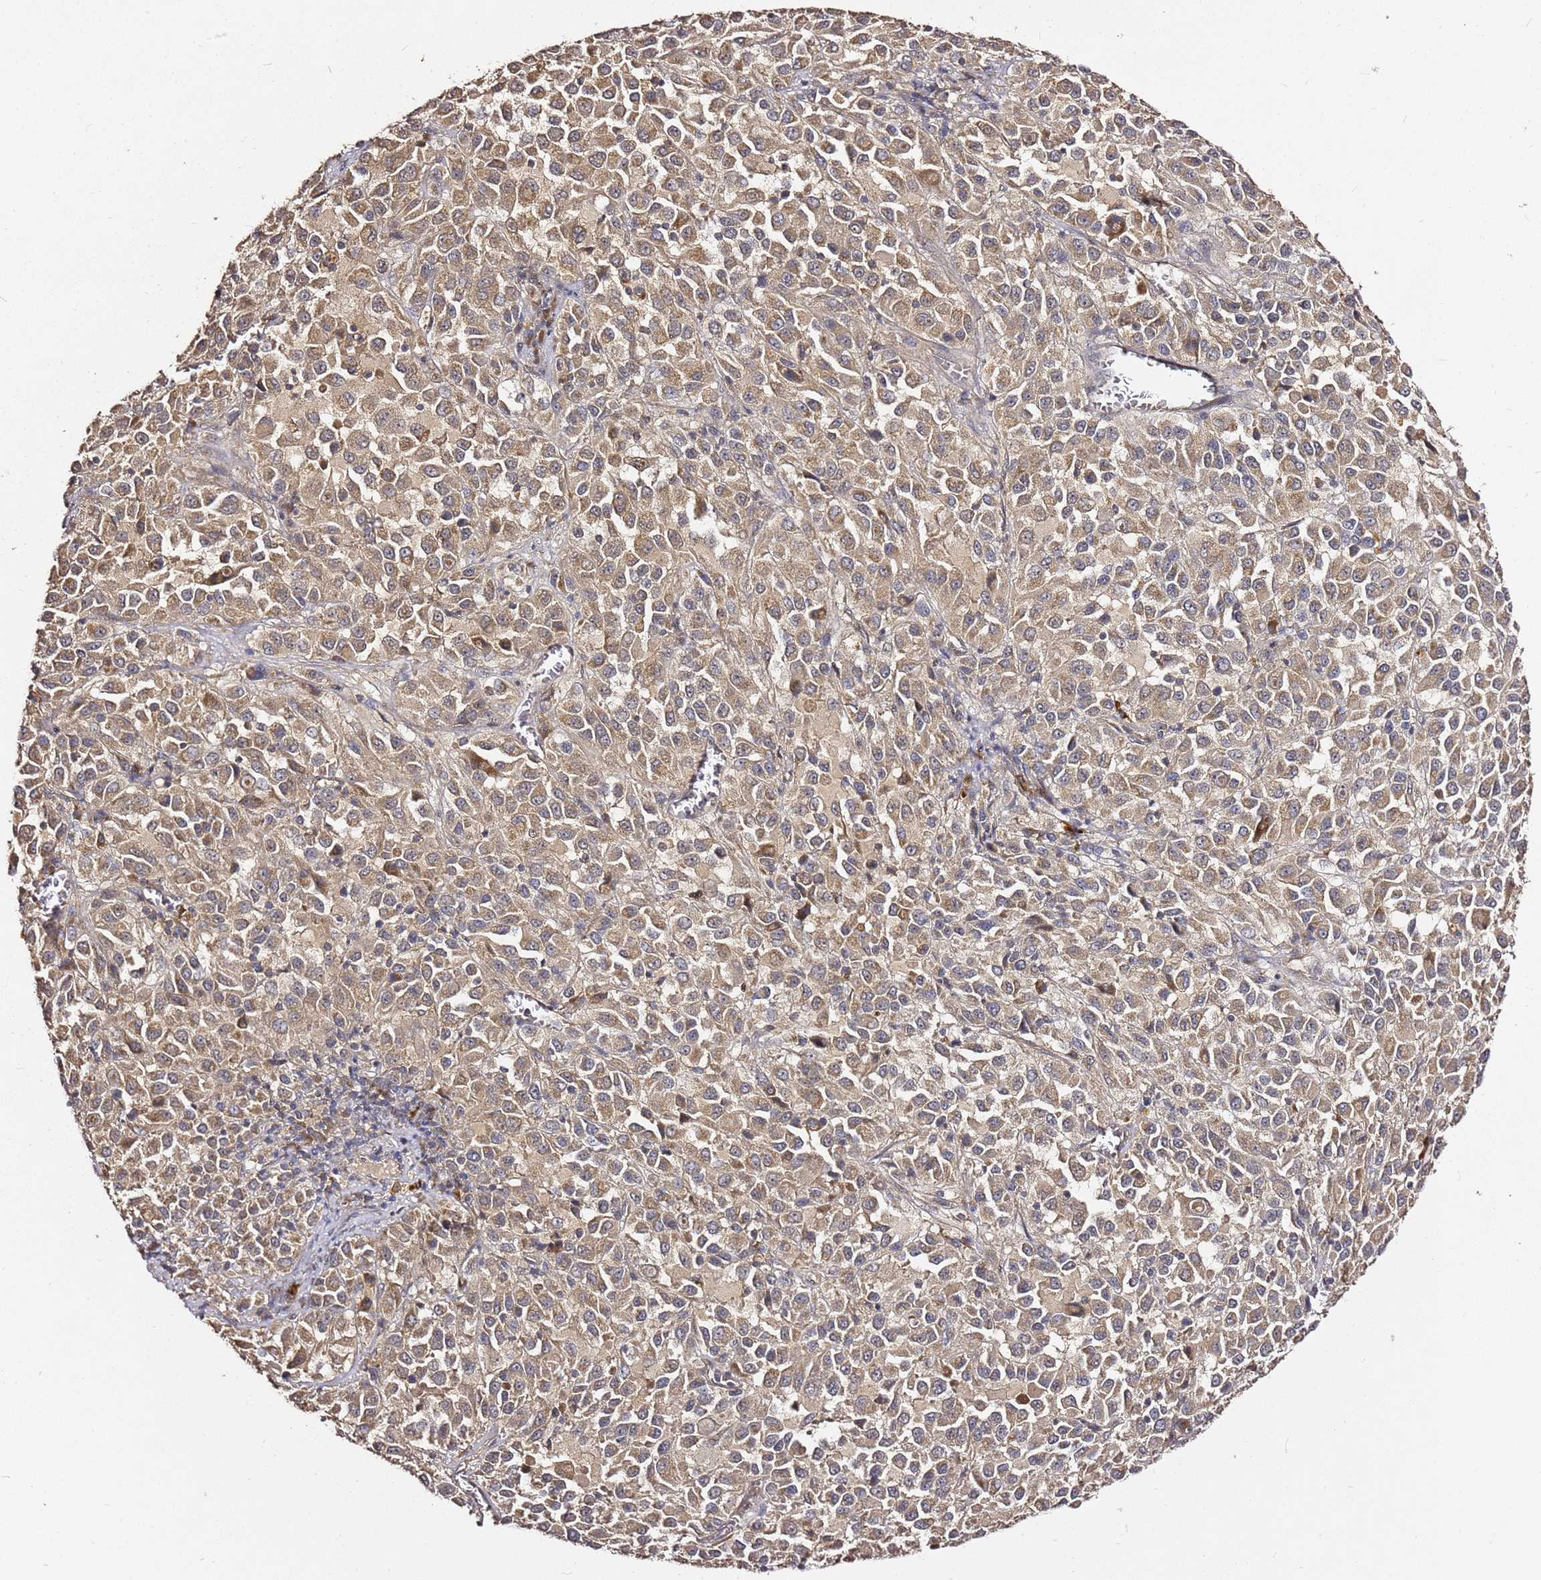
{"staining": {"intensity": "moderate", "quantity": ">75%", "location": "cytoplasmic/membranous"}, "tissue": "melanoma", "cell_type": "Tumor cells", "image_type": "cancer", "snomed": [{"axis": "morphology", "description": "Malignant melanoma, Metastatic site"}, {"axis": "topography", "description": "Lung"}], "caption": "Immunohistochemistry (IHC) staining of melanoma, which exhibits medium levels of moderate cytoplasmic/membranous expression in about >75% of tumor cells indicating moderate cytoplasmic/membranous protein positivity. The staining was performed using DAB (3,3'-diaminobenzidine) (brown) for protein detection and nuclei were counterstained in hematoxylin (blue).", "gene": "C6orf136", "patient": {"sex": "male", "age": 64}}